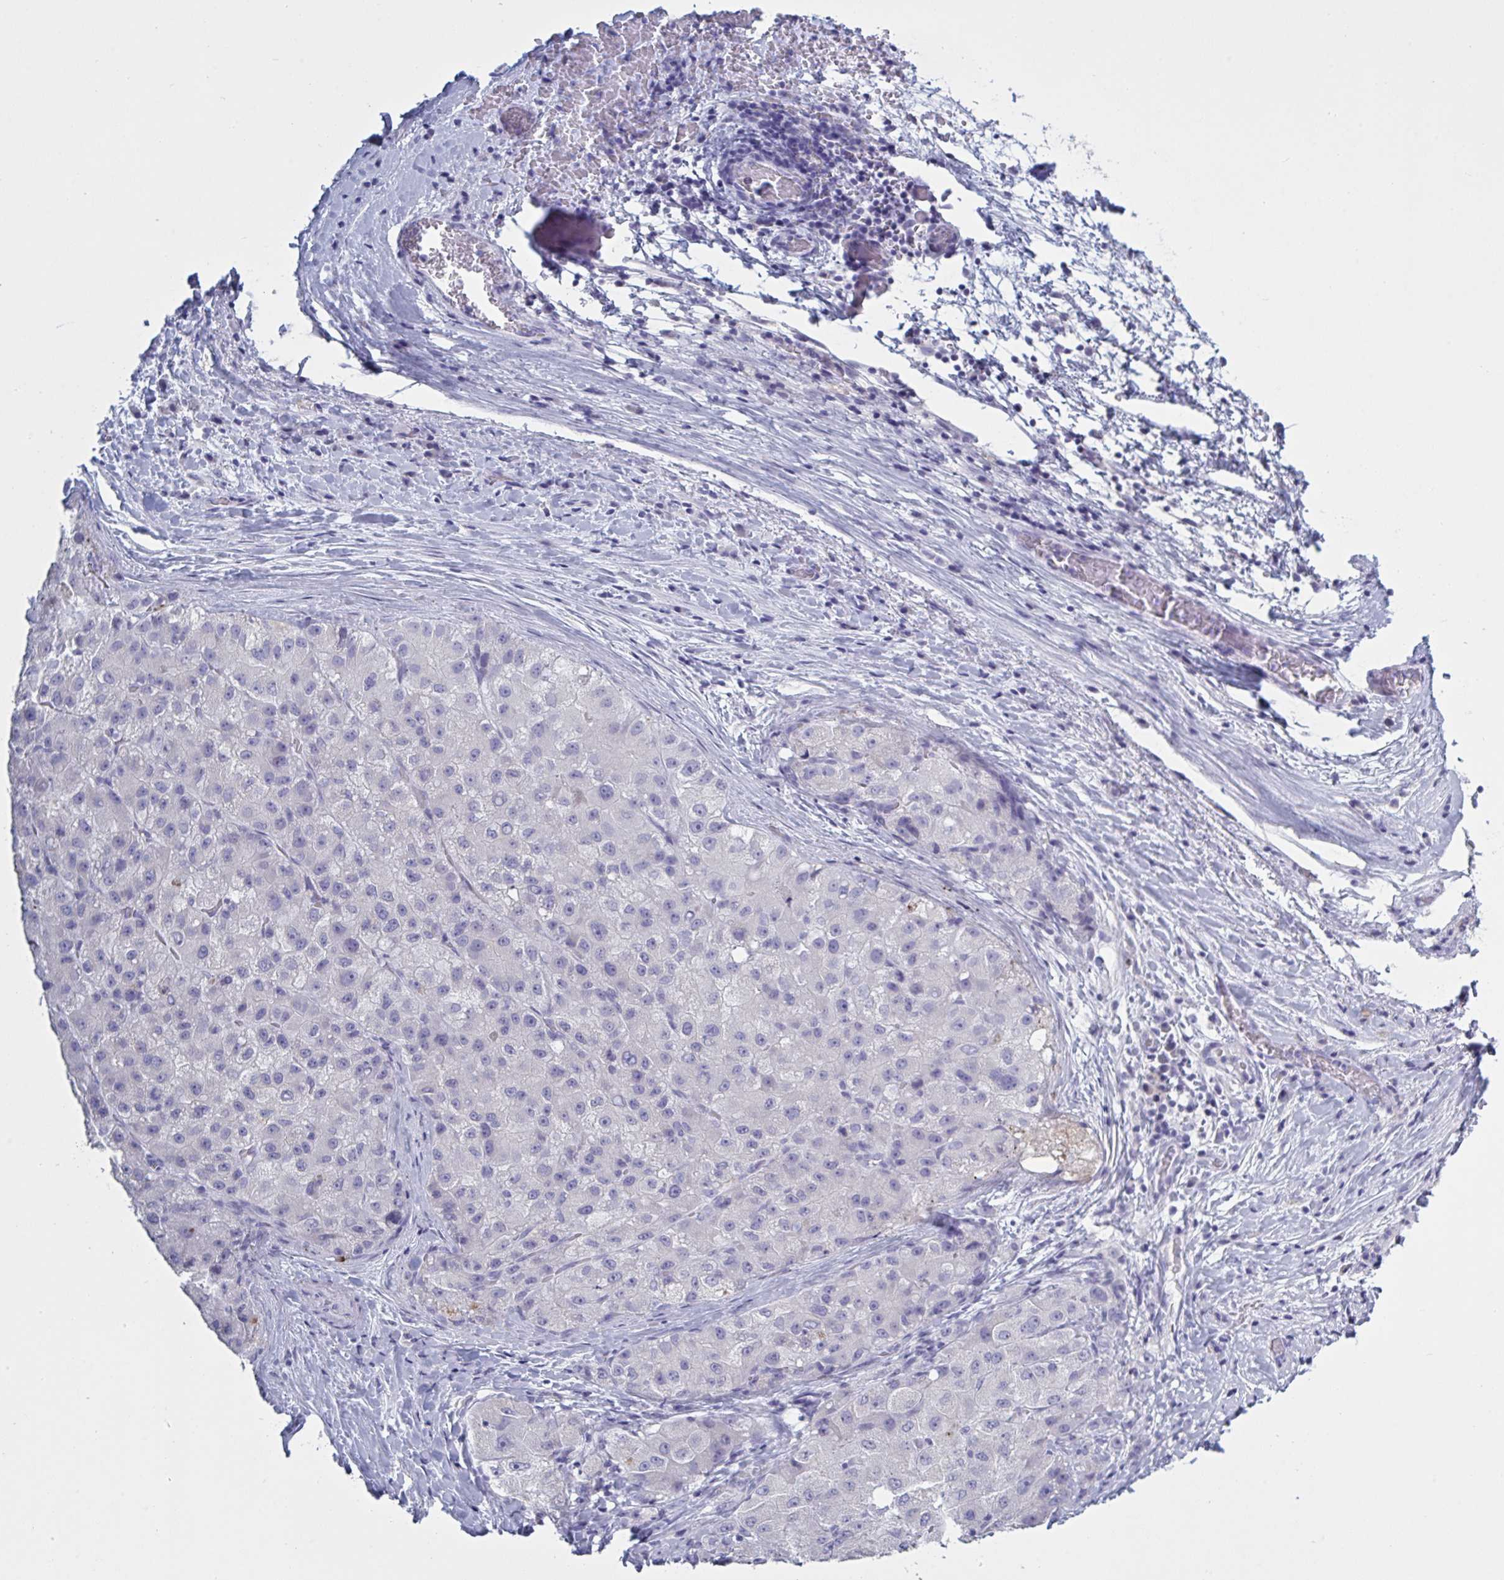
{"staining": {"intensity": "negative", "quantity": "none", "location": "none"}, "tissue": "liver cancer", "cell_type": "Tumor cells", "image_type": "cancer", "snomed": [{"axis": "morphology", "description": "Carcinoma, Hepatocellular, NOS"}, {"axis": "topography", "description": "Liver"}], "caption": "A high-resolution micrograph shows immunohistochemistry staining of hepatocellular carcinoma (liver), which reveals no significant expression in tumor cells.", "gene": "NDUFC2", "patient": {"sex": "male", "age": 80}}